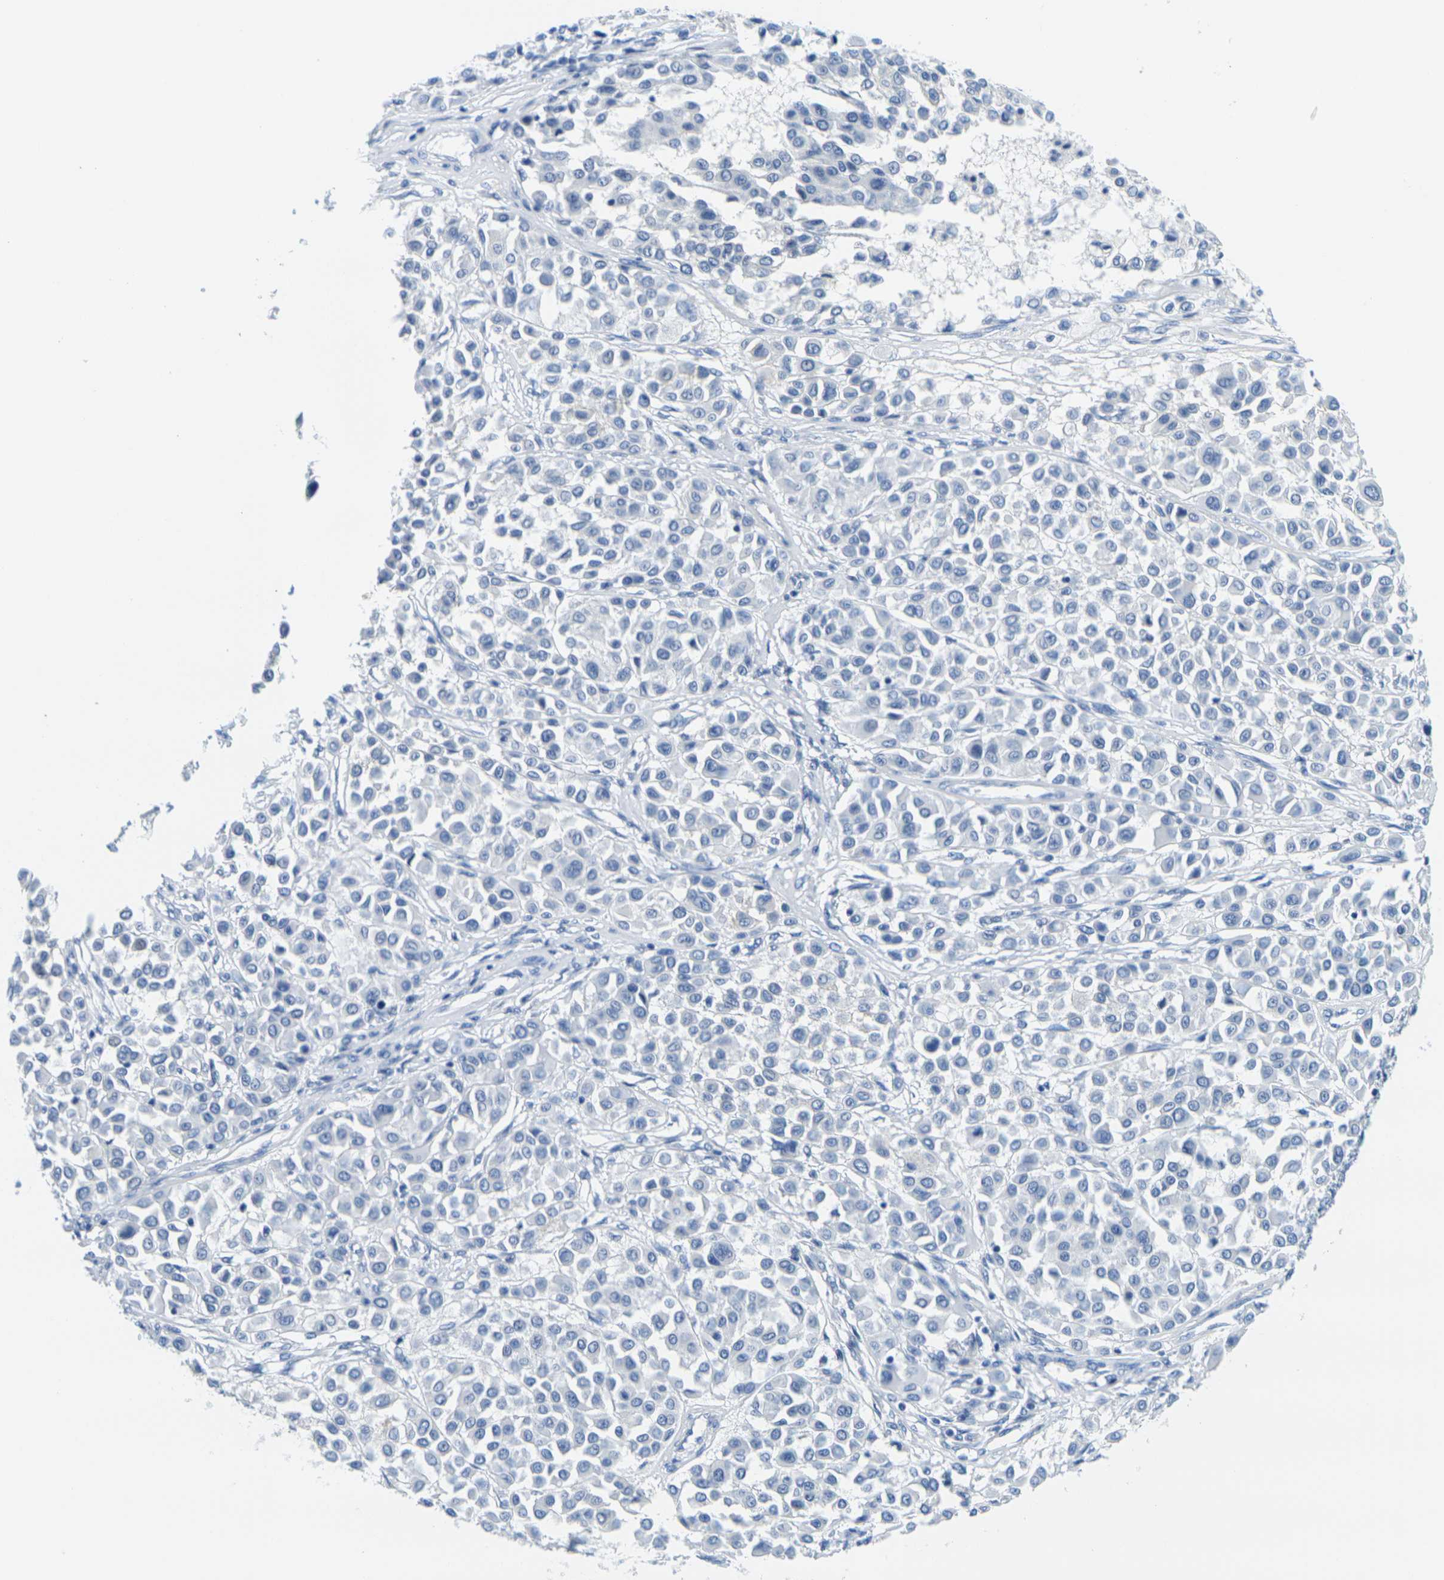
{"staining": {"intensity": "negative", "quantity": "none", "location": "none"}, "tissue": "melanoma", "cell_type": "Tumor cells", "image_type": "cancer", "snomed": [{"axis": "morphology", "description": "Malignant melanoma, Metastatic site"}, {"axis": "topography", "description": "Soft tissue"}], "caption": "Immunohistochemistry micrograph of neoplastic tissue: human melanoma stained with DAB exhibits no significant protein staining in tumor cells.", "gene": "FAM3D", "patient": {"sex": "male", "age": 41}}